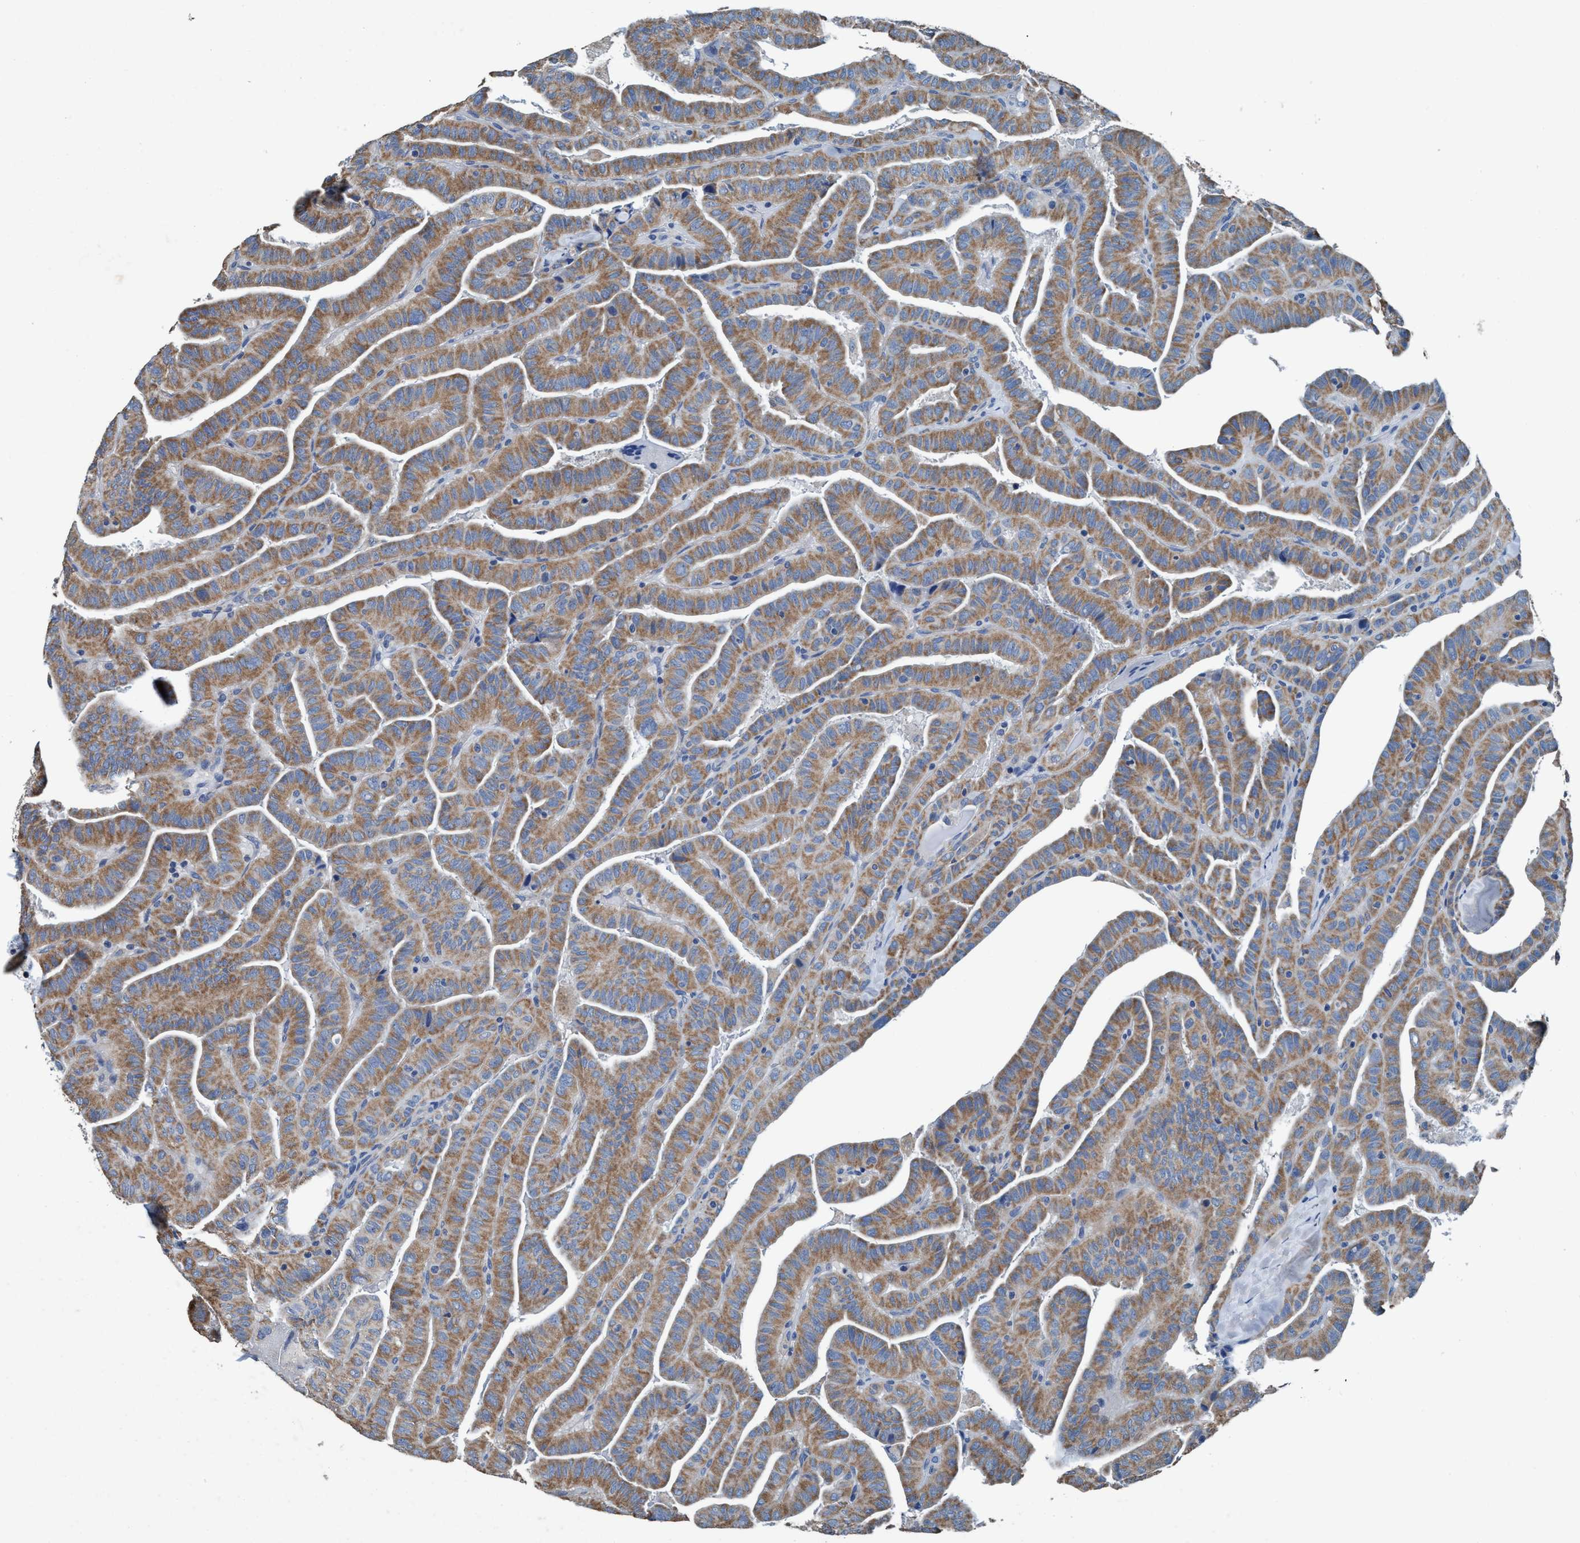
{"staining": {"intensity": "moderate", "quantity": ">75%", "location": "cytoplasmic/membranous"}, "tissue": "thyroid cancer", "cell_type": "Tumor cells", "image_type": "cancer", "snomed": [{"axis": "morphology", "description": "Papillary adenocarcinoma, NOS"}, {"axis": "topography", "description": "Thyroid gland"}], "caption": "Thyroid papillary adenocarcinoma was stained to show a protein in brown. There is medium levels of moderate cytoplasmic/membranous positivity in approximately >75% of tumor cells.", "gene": "ANKFN1", "patient": {"sex": "male", "age": 77}}